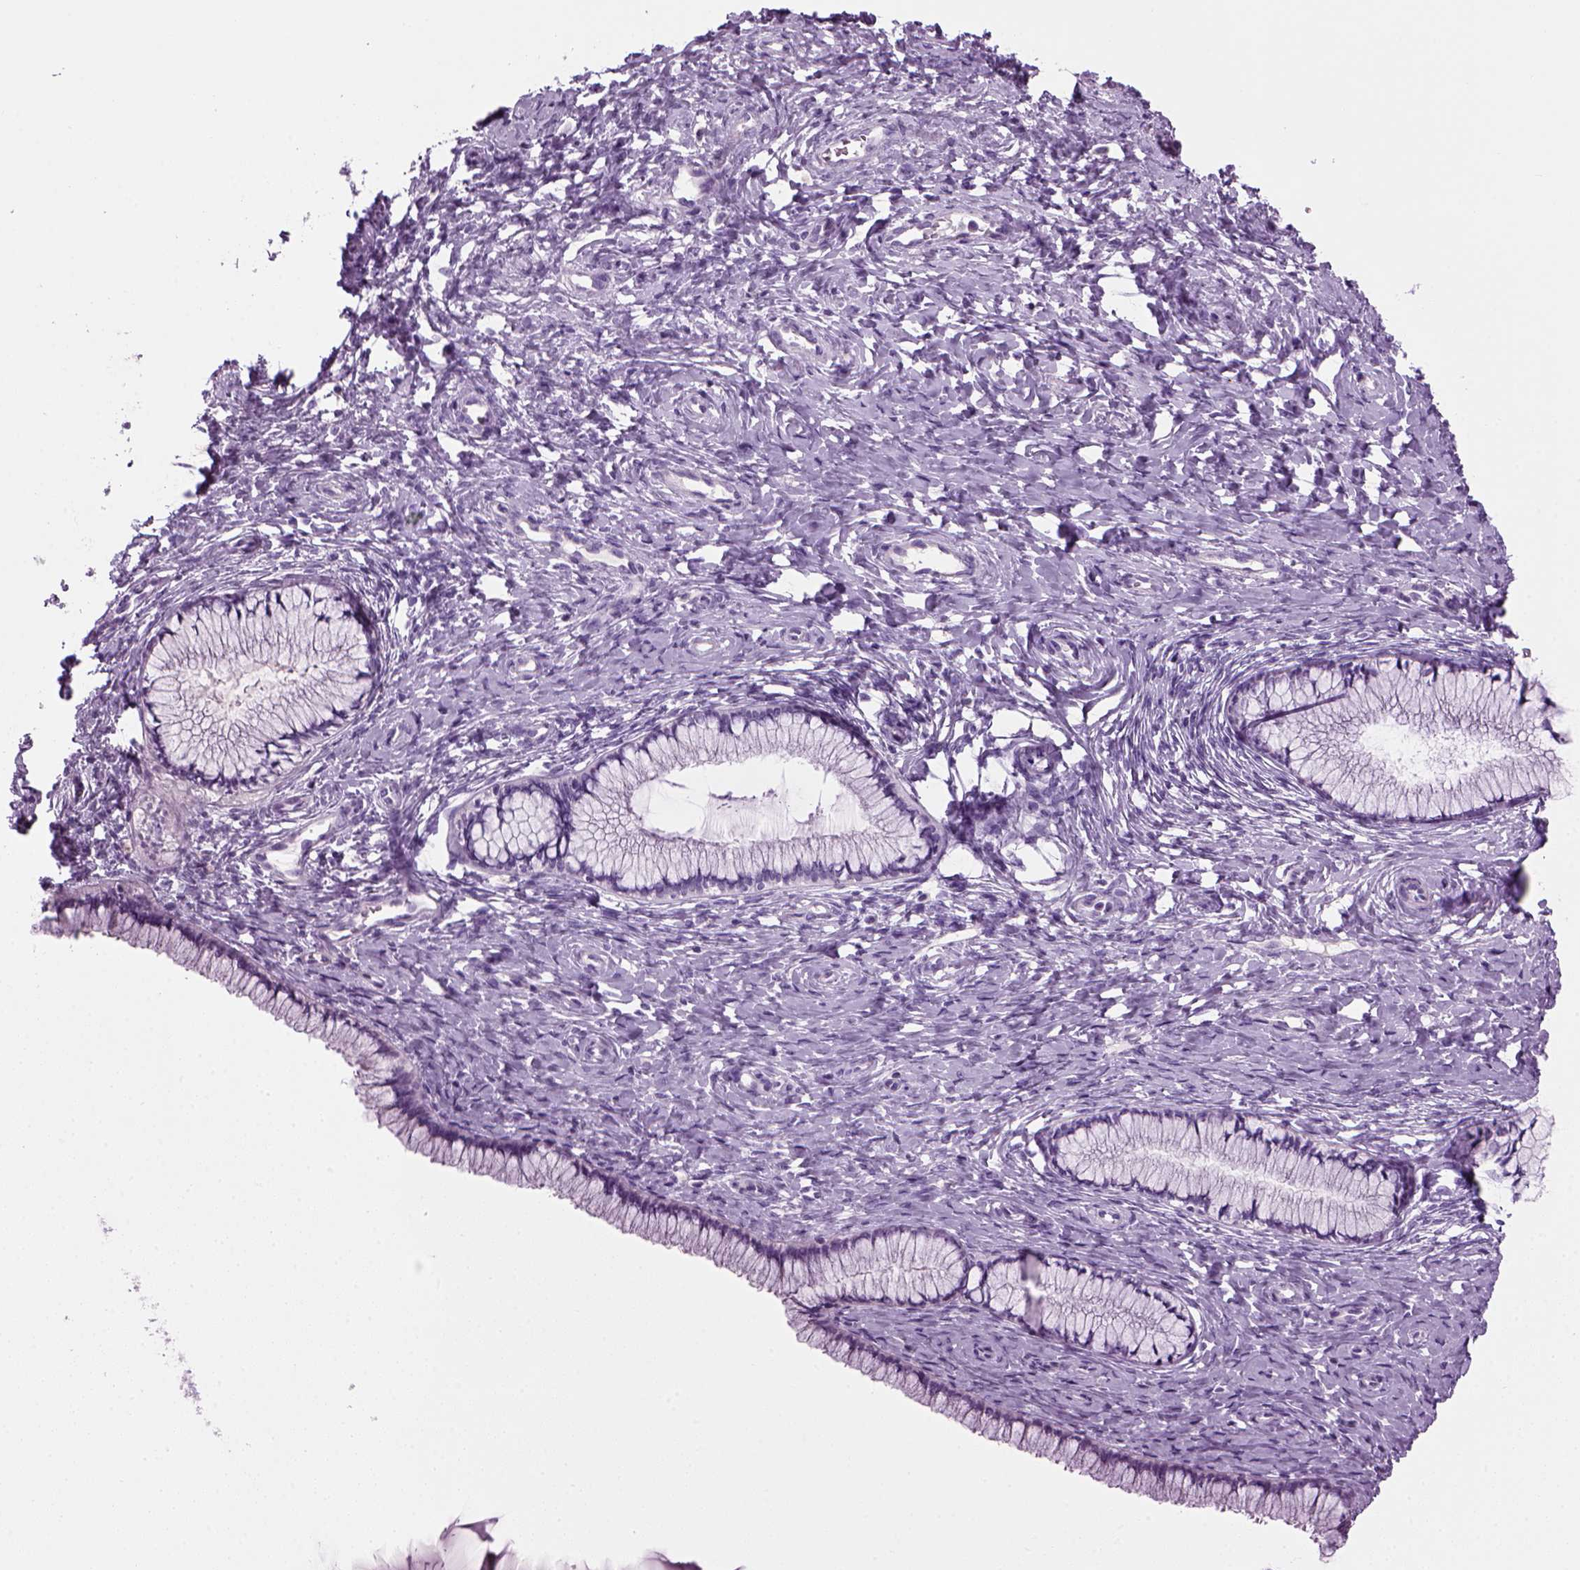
{"staining": {"intensity": "negative", "quantity": "none", "location": "none"}, "tissue": "cervix", "cell_type": "Glandular cells", "image_type": "normal", "snomed": [{"axis": "morphology", "description": "Normal tissue, NOS"}, {"axis": "topography", "description": "Cervix"}], "caption": "Human cervix stained for a protein using immunohistochemistry displays no expression in glandular cells.", "gene": "MZB1", "patient": {"sex": "female", "age": 37}}